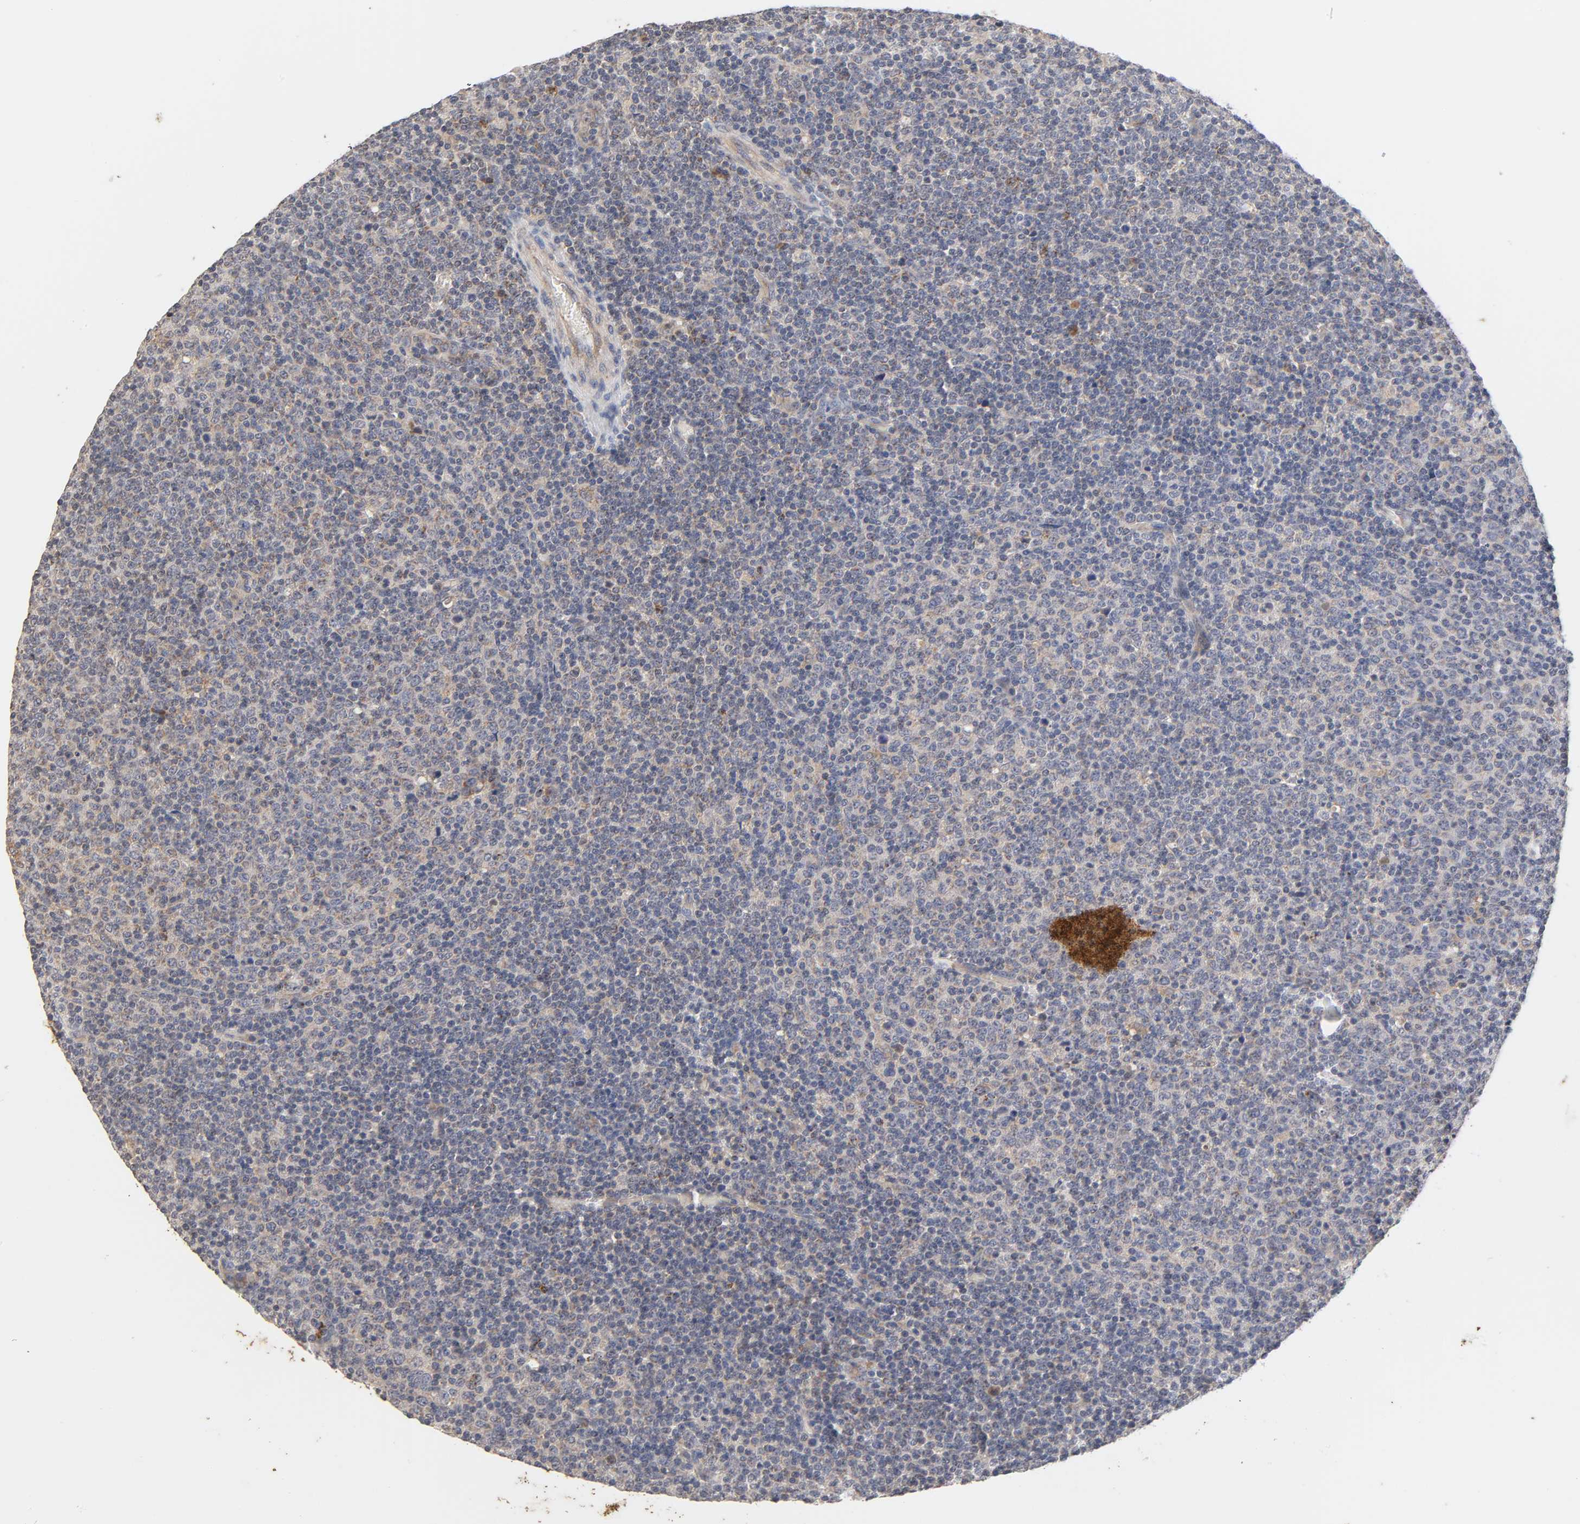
{"staining": {"intensity": "weak", "quantity": "25%-75%", "location": "cytoplasmic/membranous"}, "tissue": "lymphoma", "cell_type": "Tumor cells", "image_type": "cancer", "snomed": [{"axis": "morphology", "description": "Malignant lymphoma, non-Hodgkin's type, Low grade"}, {"axis": "topography", "description": "Lymph node"}], "caption": "Malignant lymphoma, non-Hodgkin's type (low-grade) stained with immunohistochemistry shows weak cytoplasmic/membranous positivity in approximately 25%-75% of tumor cells.", "gene": "CXADR", "patient": {"sex": "male", "age": 70}}